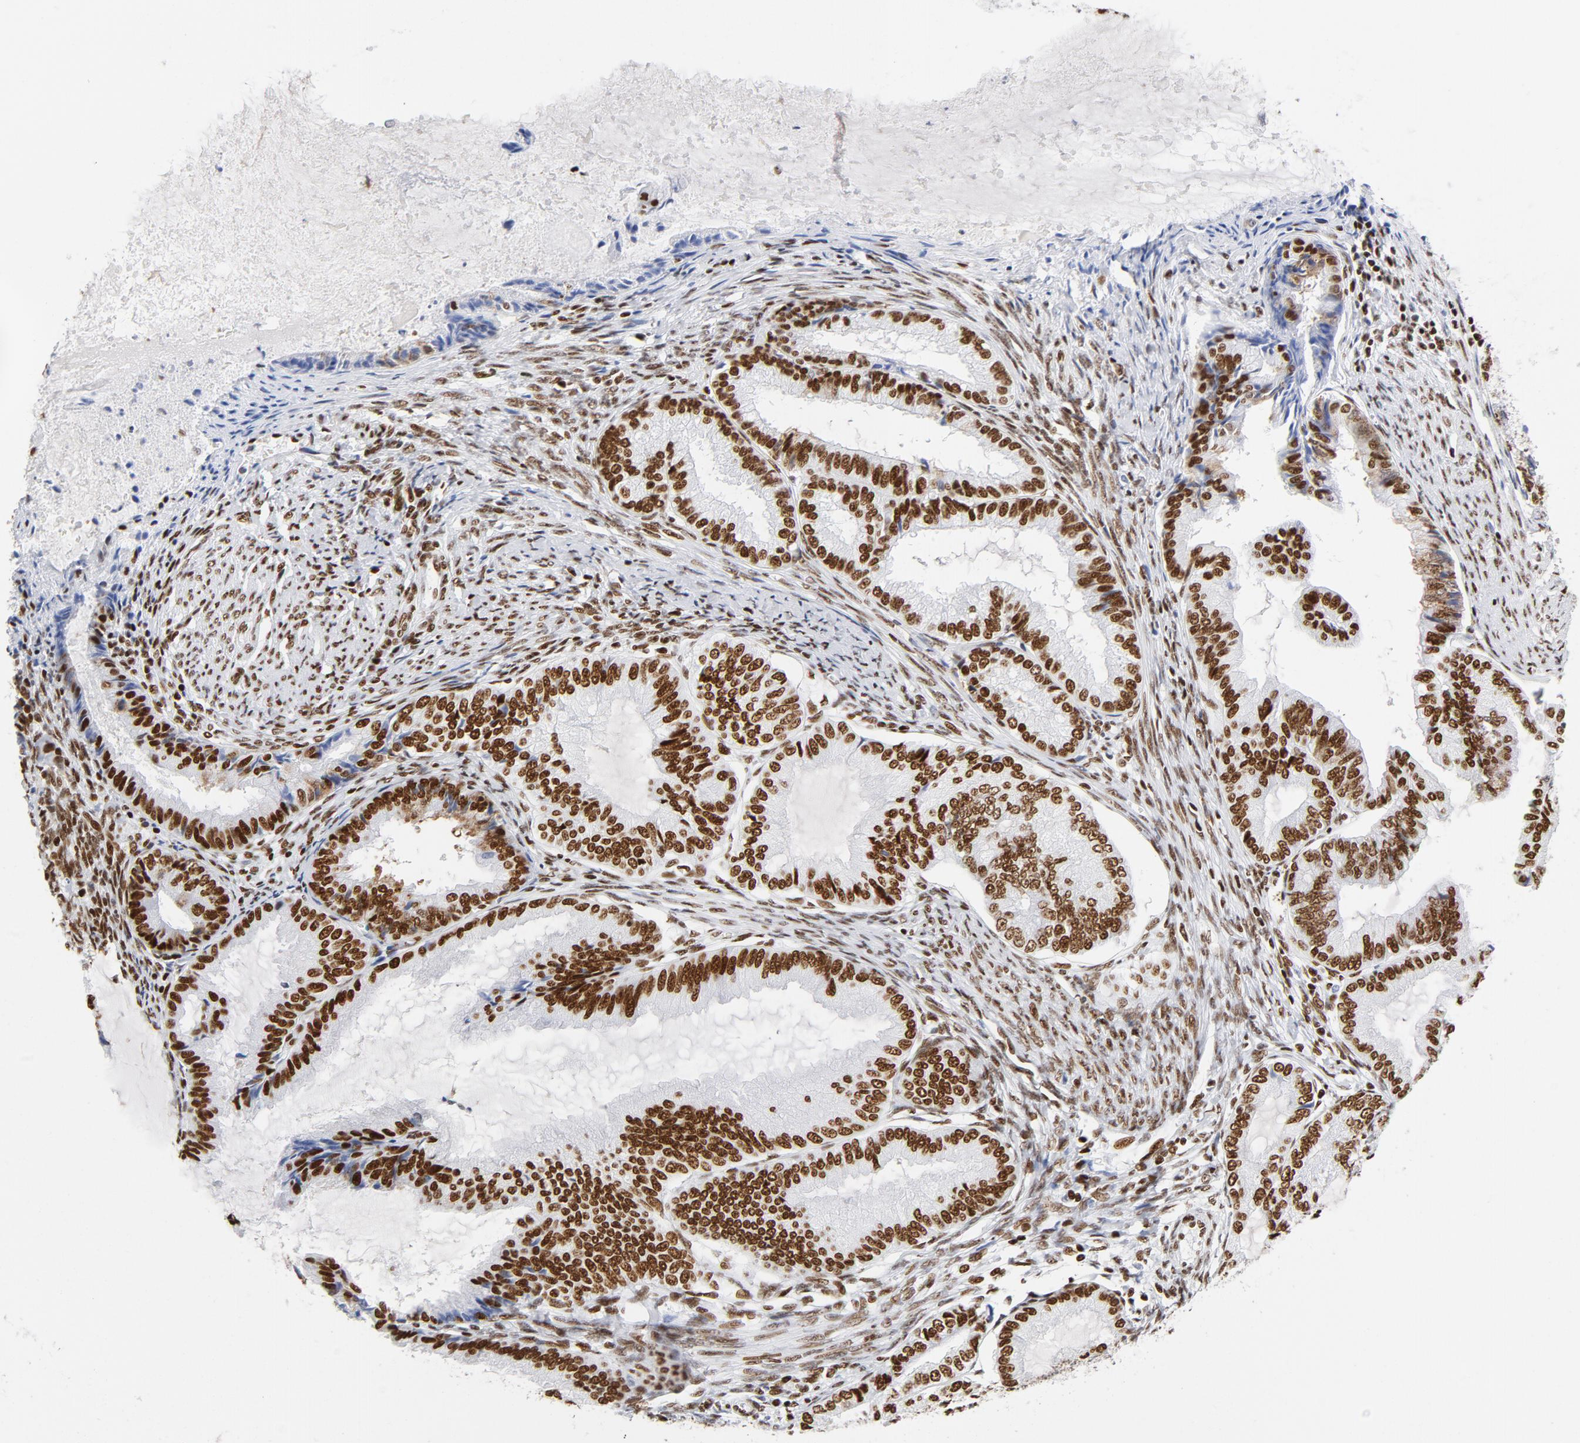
{"staining": {"intensity": "strong", "quantity": ">75%", "location": "nuclear"}, "tissue": "endometrial cancer", "cell_type": "Tumor cells", "image_type": "cancer", "snomed": [{"axis": "morphology", "description": "Adenocarcinoma, NOS"}, {"axis": "topography", "description": "Endometrium"}], "caption": "Immunohistochemistry of endometrial adenocarcinoma reveals high levels of strong nuclear positivity in about >75% of tumor cells.", "gene": "XRCC5", "patient": {"sex": "female", "age": 86}}